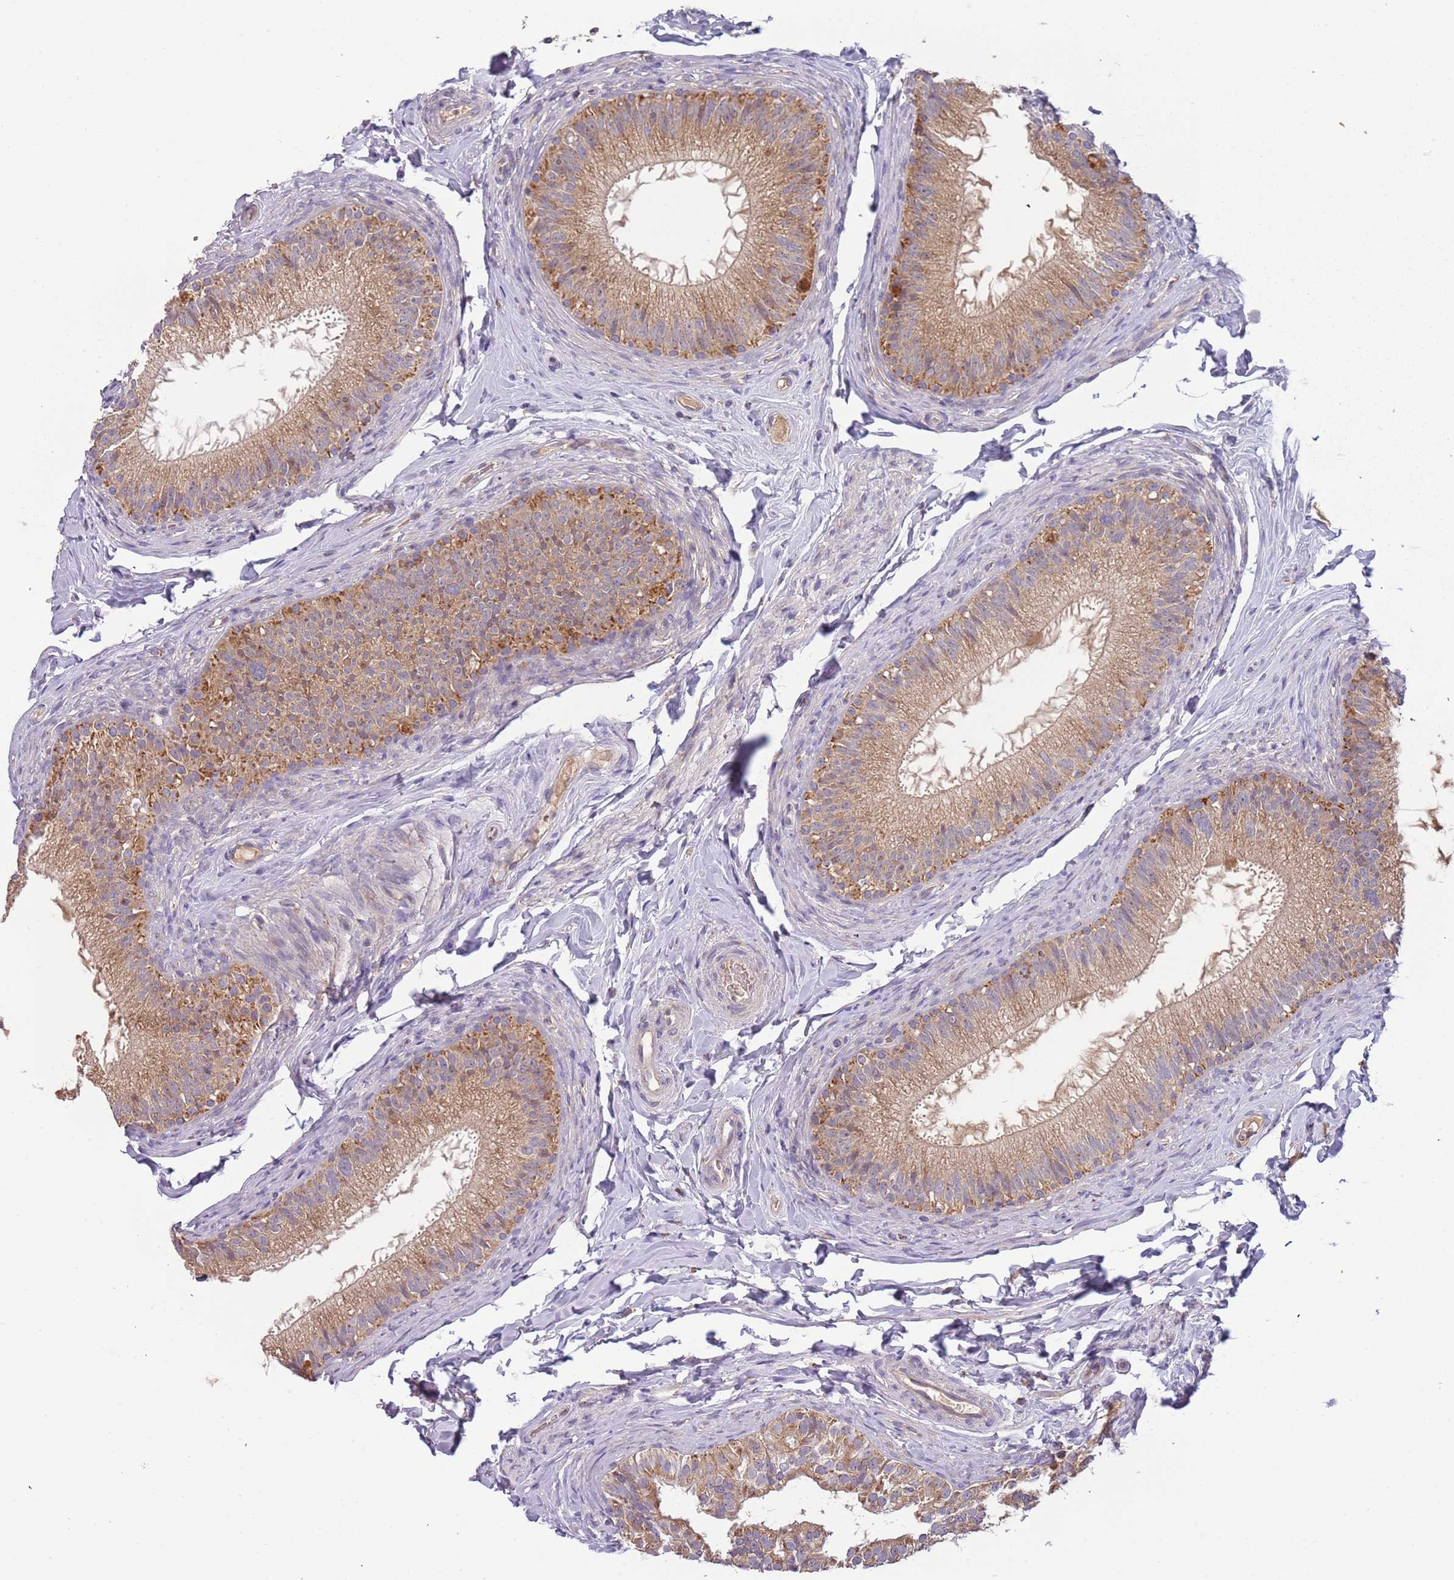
{"staining": {"intensity": "moderate", "quantity": ">75%", "location": "cytoplasmic/membranous"}, "tissue": "epididymis", "cell_type": "Glandular cells", "image_type": "normal", "snomed": [{"axis": "morphology", "description": "Normal tissue, NOS"}, {"axis": "topography", "description": "Epididymis"}], "caption": "Immunohistochemical staining of normal human epididymis displays >75% levels of moderate cytoplasmic/membranous protein positivity in approximately >75% of glandular cells.", "gene": "FECH", "patient": {"sex": "male", "age": 49}}